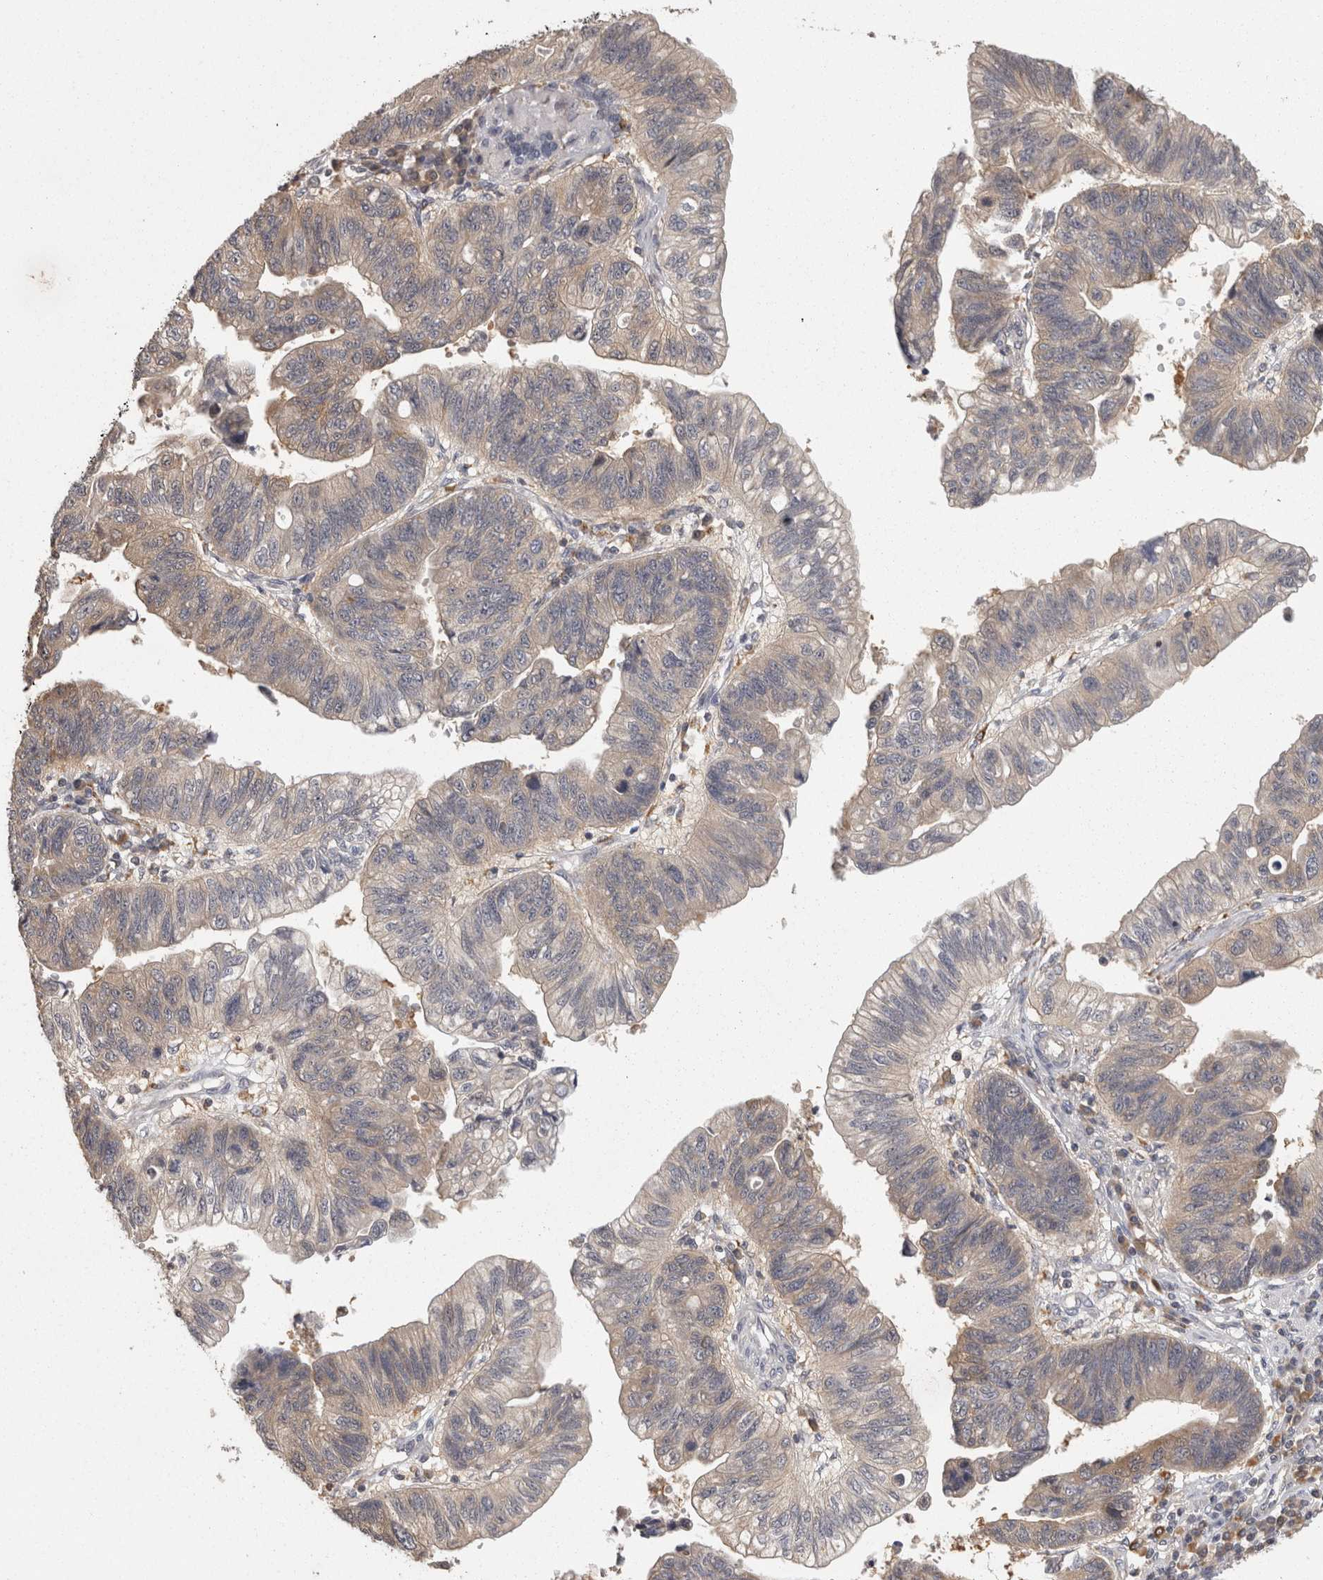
{"staining": {"intensity": "weak", "quantity": "25%-75%", "location": "cytoplasmic/membranous"}, "tissue": "stomach cancer", "cell_type": "Tumor cells", "image_type": "cancer", "snomed": [{"axis": "morphology", "description": "Adenocarcinoma, NOS"}, {"axis": "topography", "description": "Stomach"}], "caption": "Adenocarcinoma (stomach) stained with DAB immunohistochemistry (IHC) demonstrates low levels of weak cytoplasmic/membranous positivity in approximately 25%-75% of tumor cells.", "gene": "ACAT2", "patient": {"sex": "male", "age": 59}}